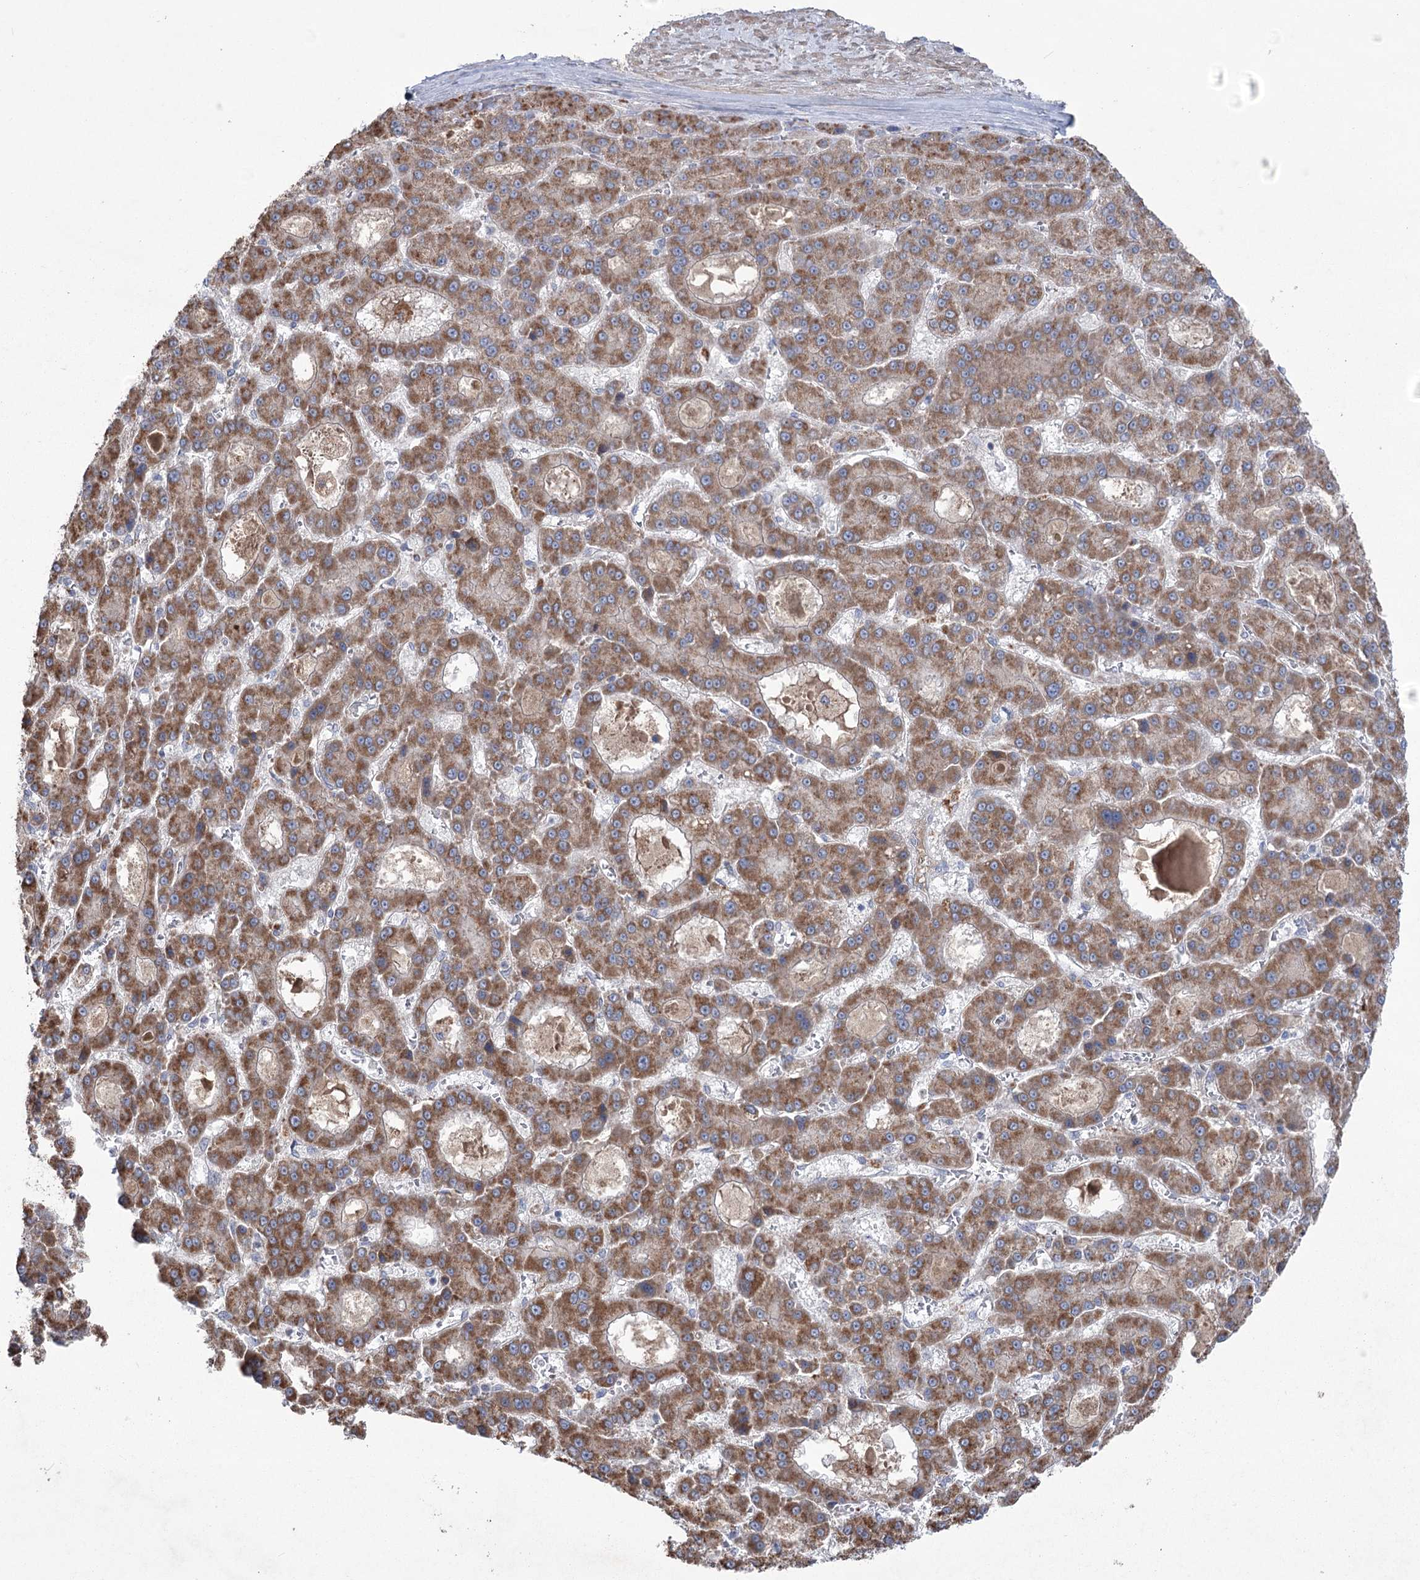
{"staining": {"intensity": "moderate", "quantity": ">75%", "location": "cytoplasmic/membranous"}, "tissue": "liver cancer", "cell_type": "Tumor cells", "image_type": "cancer", "snomed": [{"axis": "morphology", "description": "Carcinoma, Hepatocellular, NOS"}, {"axis": "topography", "description": "Liver"}], "caption": "Human liver hepatocellular carcinoma stained for a protein (brown) shows moderate cytoplasmic/membranous positive expression in about >75% of tumor cells.", "gene": "MTCH2", "patient": {"sex": "male", "age": 70}}